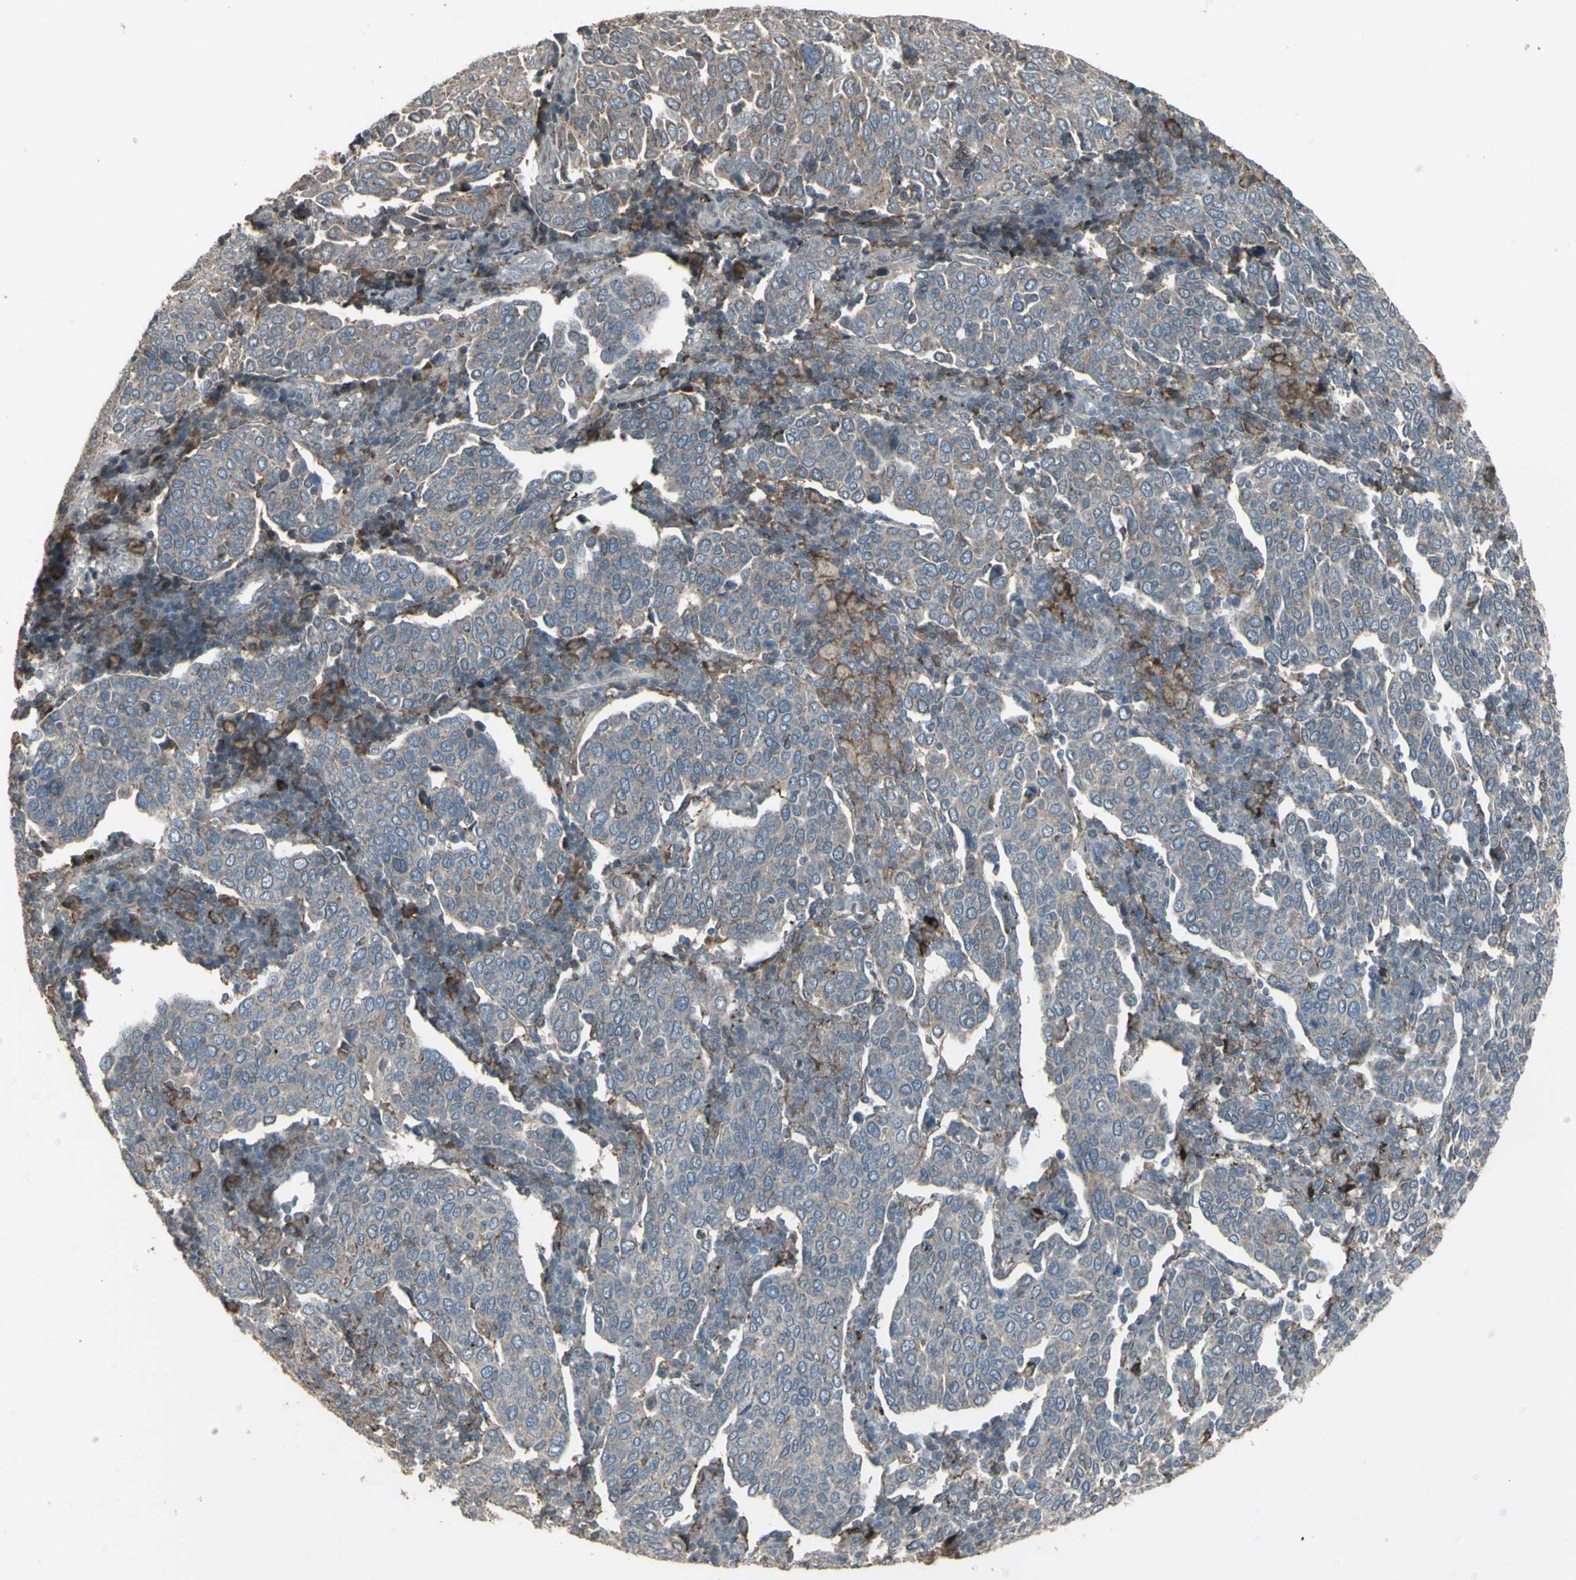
{"staining": {"intensity": "negative", "quantity": "none", "location": "none"}, "tissue": "cervical cancer", "cell_type": "Tumor cells", "image_type": "cancer", "snomed": [{"axis": "morphology", "description": "Squamous cell carcinoma, NOS"}, {"axis": "topography", "description": "Cervix"}], "caption": "There is no significant staining in tumor cells of squamous cell carcinoma (cervical).", "gene": "SMO", "patient": {"sex": "female", "age": 40}}